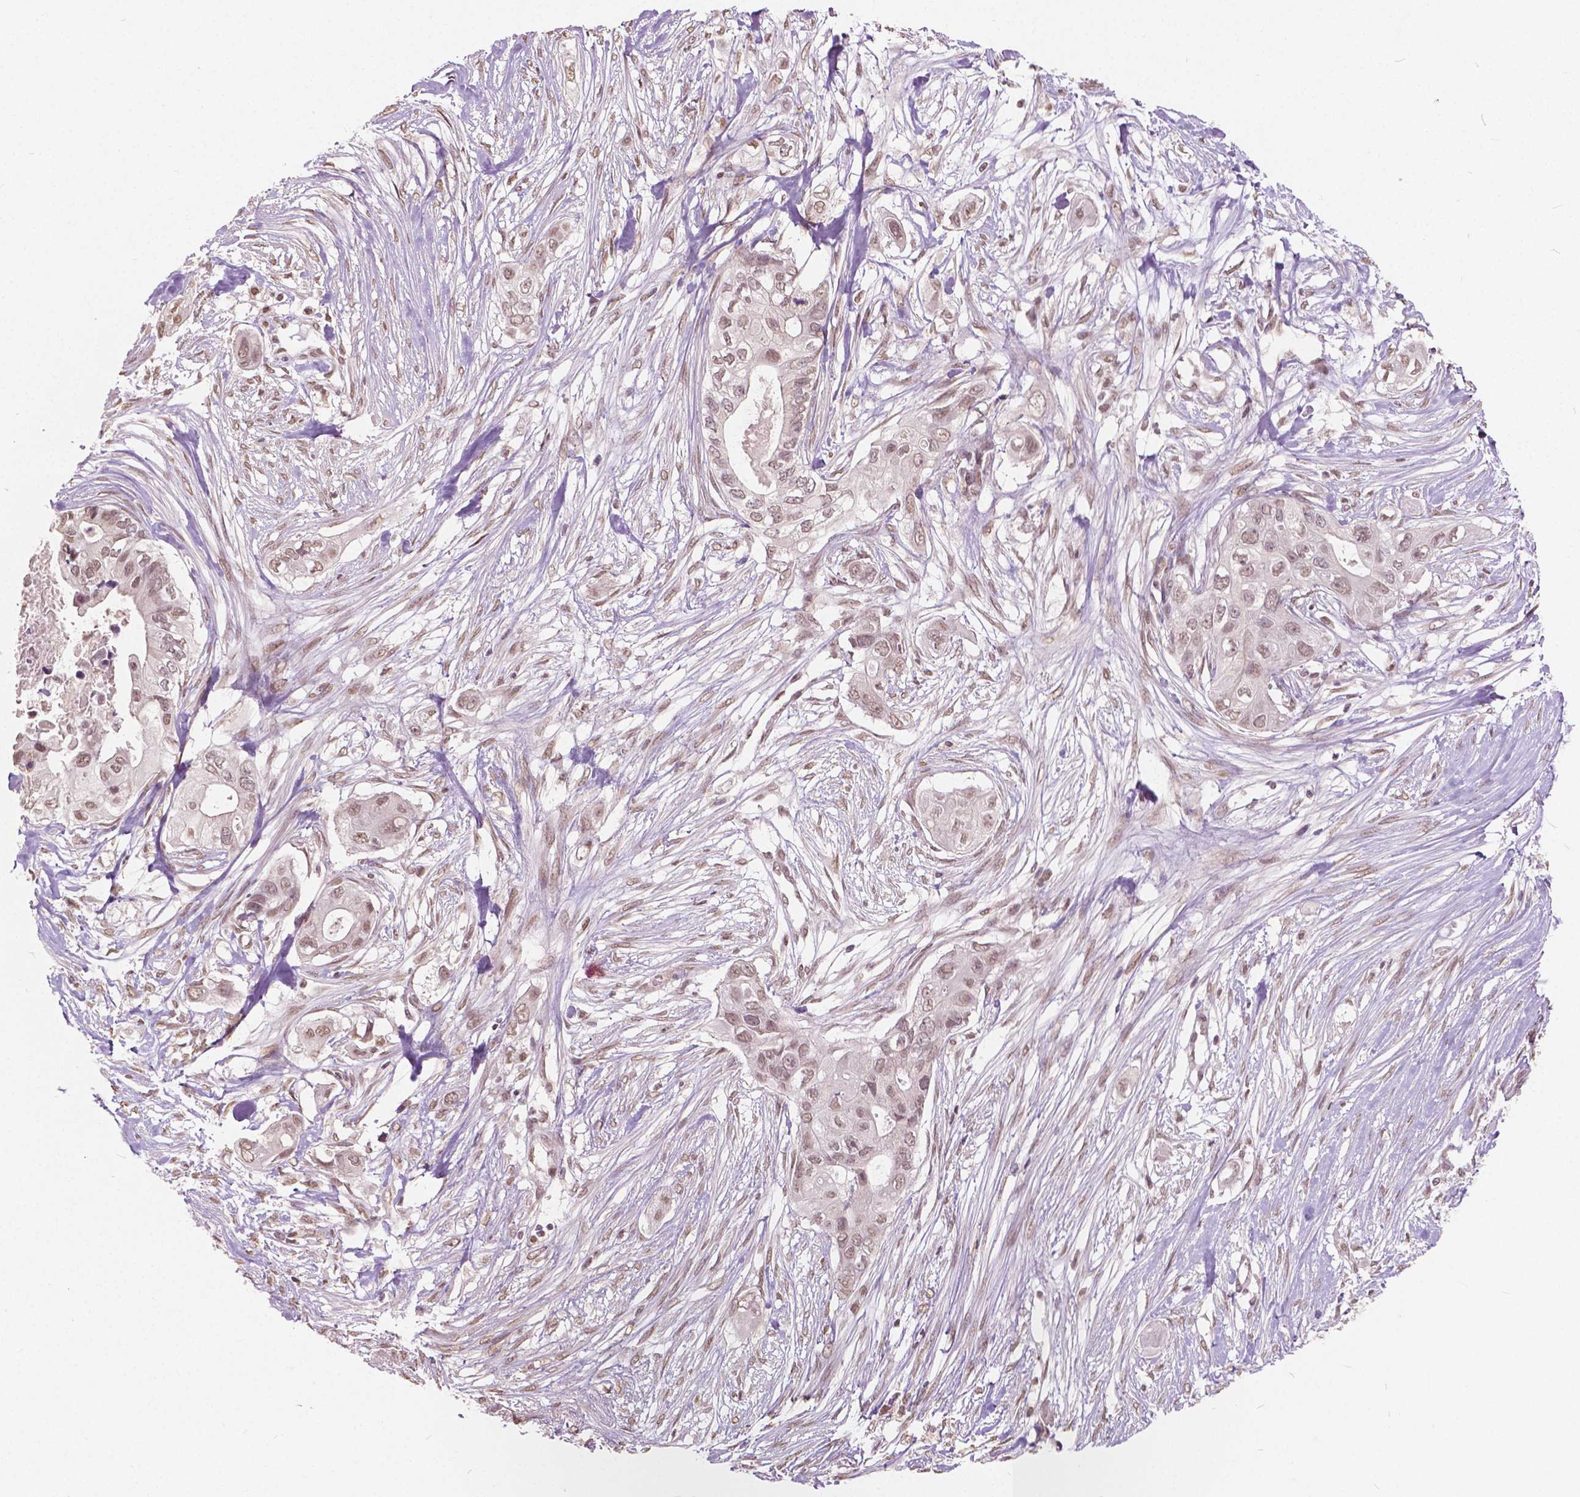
{"staining": {"intensity": "weak", "quantity": ">75%", "location": "nuclear"}, "tissue": "pancreatic cancer", "cell_type": "Tumor cells", "image_type": "cancer", "snomed": [{"axis": "morphology", "description": "Adenocarcinoma, NOS"}, {"axis": "topography", "description": "Pancreas"}], "caption": "Tumor cells show low levels of weak nuclear expression in about >75% of cells in human pancreatic adenocarcinoma.", "gene": "HOXA10", "patient": {"sex": "female", "age": 63}}